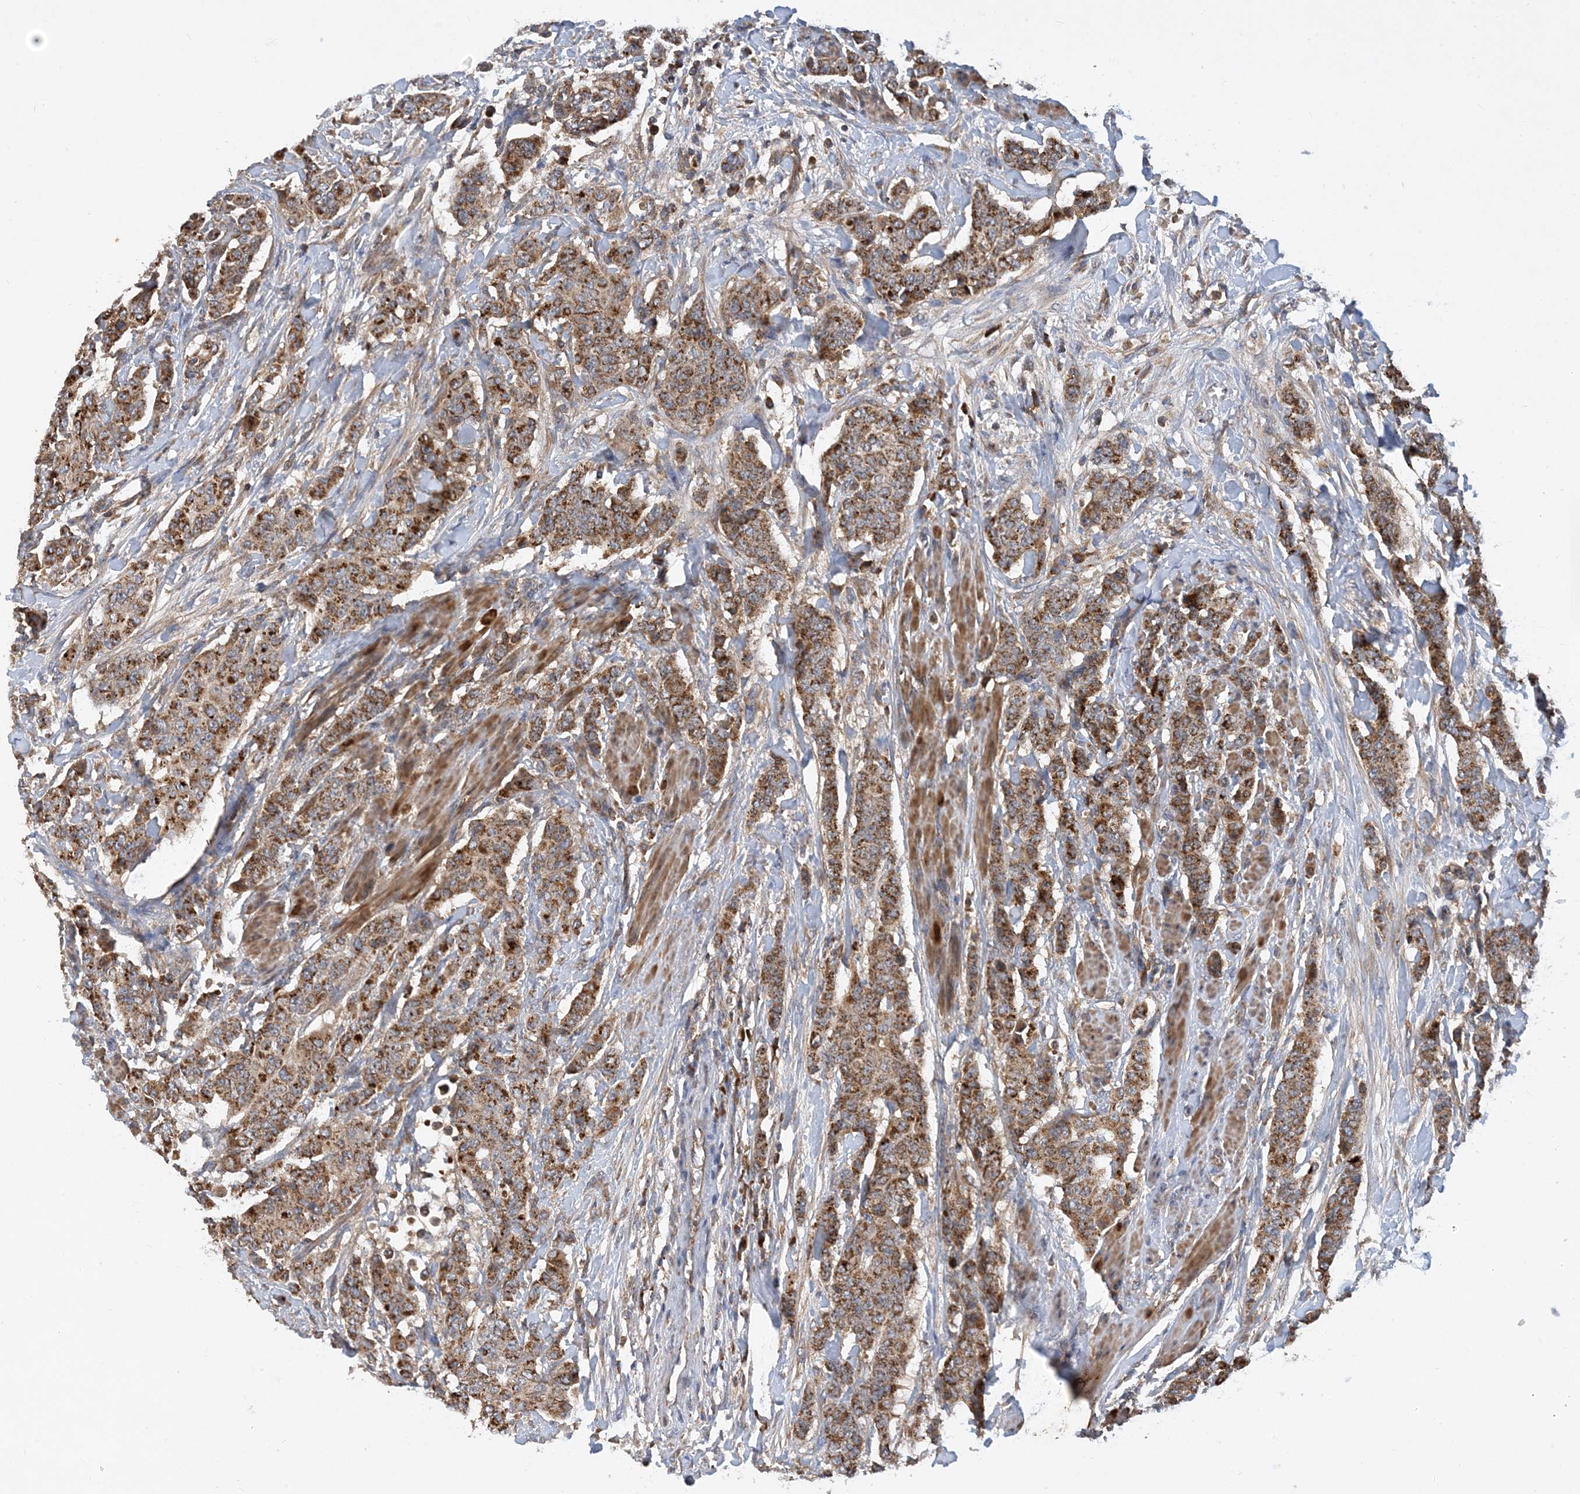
{"staining": {"intensity": "strong", "quantity": ">75%", "location": "cytoplasmic/membranous"}, "tissue": "breast cancer", "cell_type": "Tumor cells", "image_type": "cancer", "snomed": [{"axis": "morphology", "description": "Duct carcinoma"}, {"axis": "topography", "description": "Breast"}], "caption": "DAB immunohistochemical staining of breast cancer (intraductal carcinoma) demonstrates strong cytoplasmic/membranous protein positivity in approximately >75% of tumor cells.", "gene": "STK19", "patient": {"sex": "female", "age": 40}}